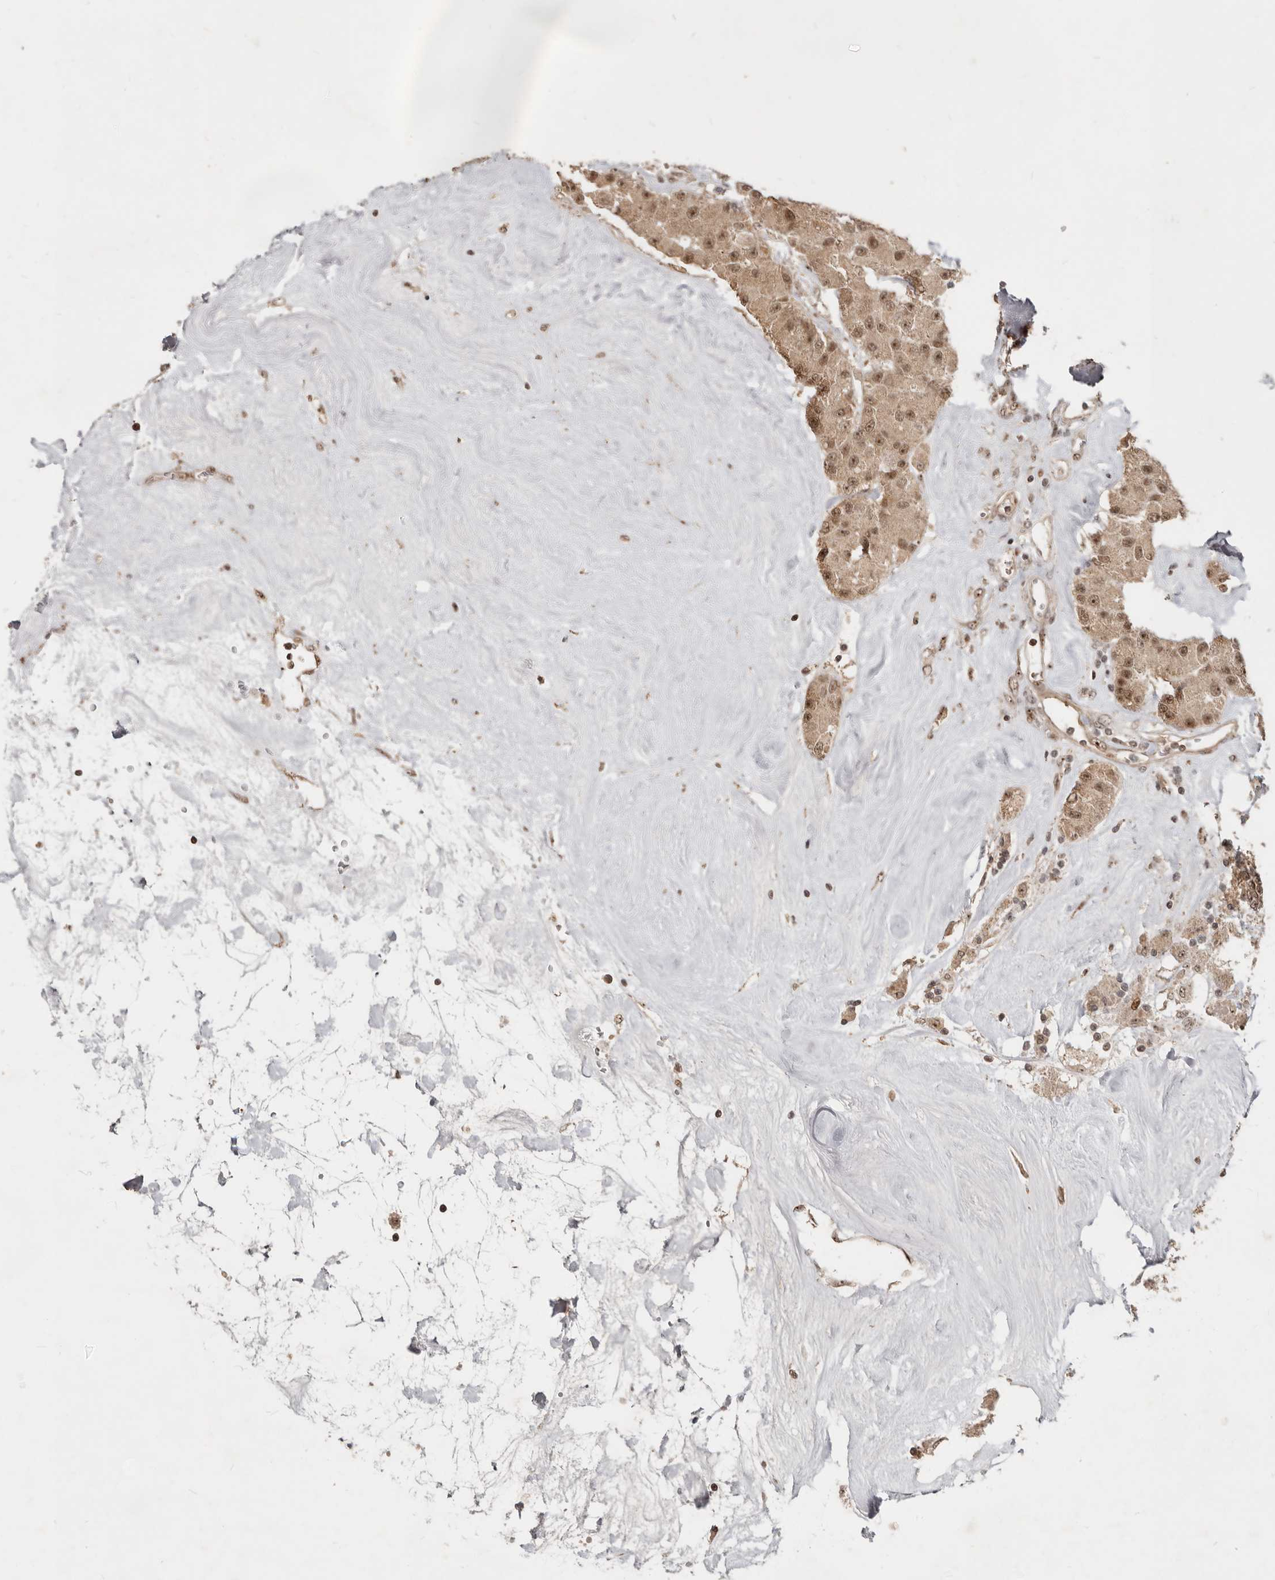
{"staining": {"intensity": "moderate", "quantity": ">75%", "location": "cytoplasmic/membranous,nuclear"}, "tissue": "carcinoid", "cell_type": "Tumor cells", "image_type": "cancer", "snomed": [{"axis": "morphology", "description": "Carcinoid, malignant, NOS"}, {"axis": "topography", "description": "Pancreas"}], "caption": "IHC histopathology image of human malignant carcinoid stained for a protein (brown), which displays medium levels of moderate cytoplasmic/membranous and nuclear positivity in approximately >75% of tumor cells.", "gene": "GPBP1L1", "patient": {"sex": "male", "age": 41}}